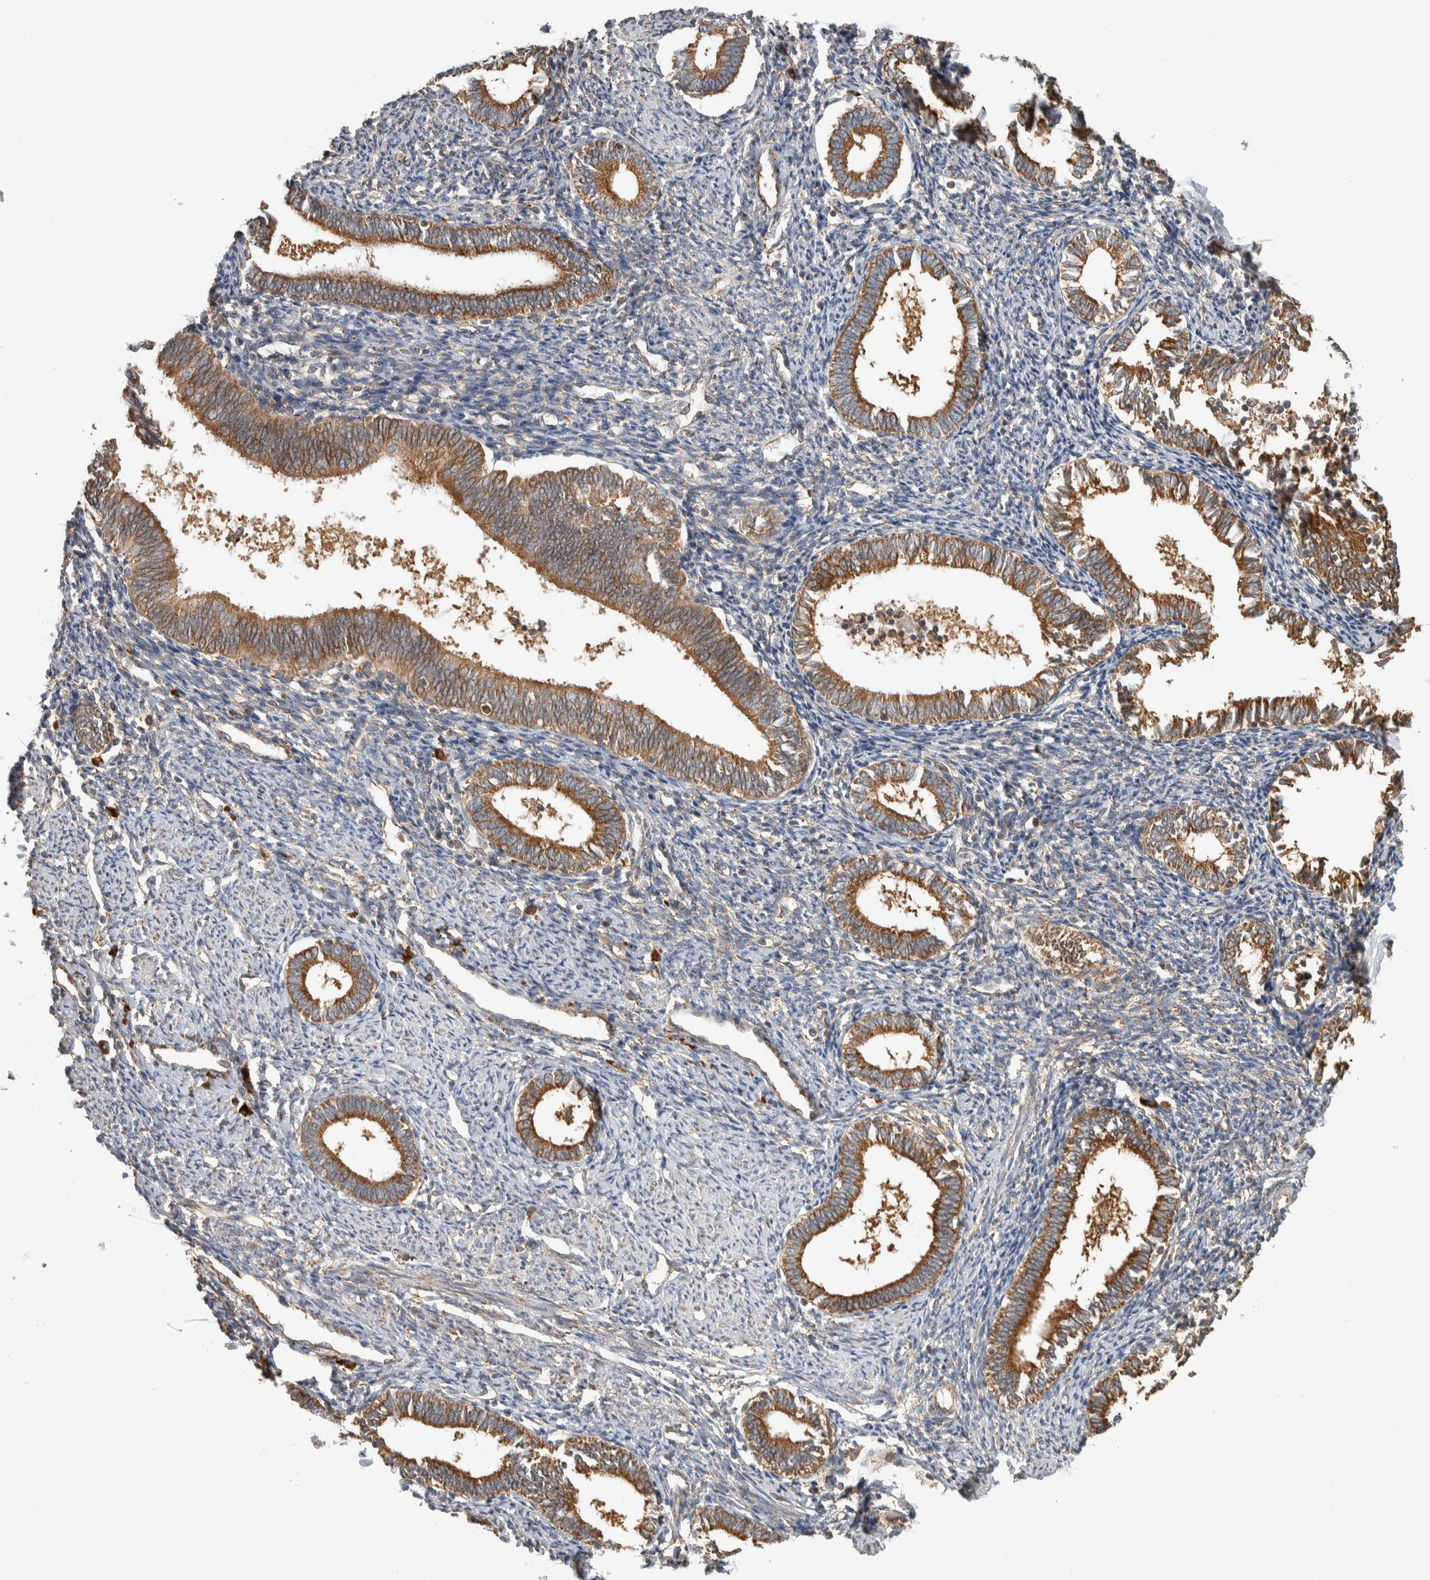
{"staining": {"intensity": "moderate", "quantity": "25%-75%", "location": "cytoplasmic/membranous"}, "tissue": "endometrium", "cell_type": "Cells in endometrial stroma", "image_type": "normal", "snomed": [{"axis": "morphology", "description": "Normal tissue, NOS"}, {"axis": "topography", "description": "Endometrium"}], "caption": "Immunohistochemistry (IHC) (DAB (3,3'-diaminobenzidine)) staining of unremarkable endometrium exhibits moderate cytoplasmic/membranous protein staining in about 25%-75% of cells in endometrial stroma. Nuclei are stained in blue.", "gene": "EIF3H", "patient": {"sex": "female", "age": 41}}